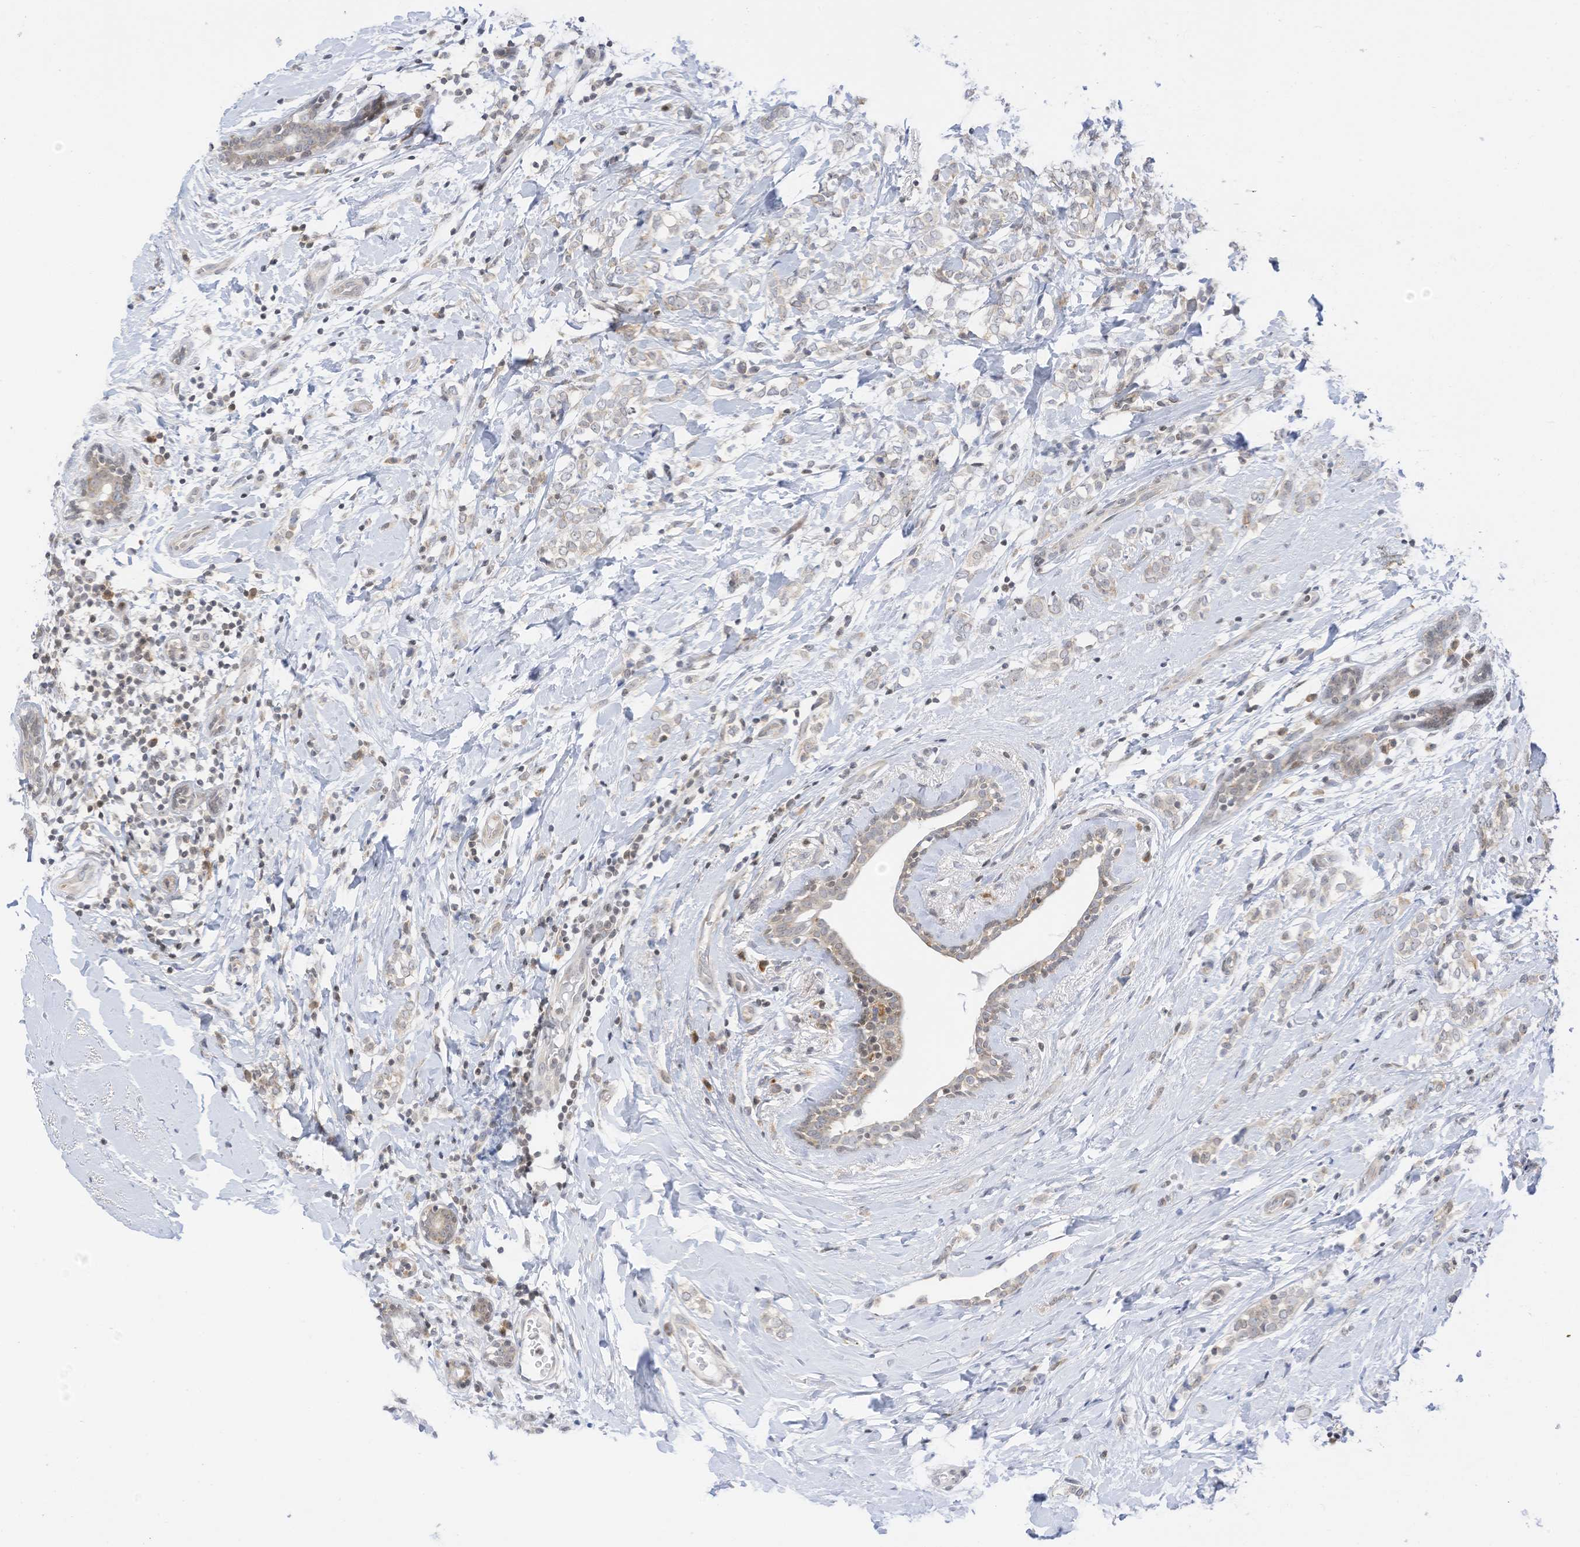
{"staining": {"intensity": "negative", "quantity": "none", "location": "none"}, "tissue": "breast cancer", "cell_type": "Tumor cells", "image_type": "cancer", "snomed": [{"axis": "morphology", "description": "Normal tissue, NOS"}, {"axis": "morphology", "description": "Lobular carcinoma"}, {"axis": "topography", "description": "Breast"}], "caption": "Human breast cancer stained for a protein using immunohistochemistry (IHC) exhibits no positivity in tumor cells.", "gene": "EDF1", "patient": {"sex": "female", "age": 47}}